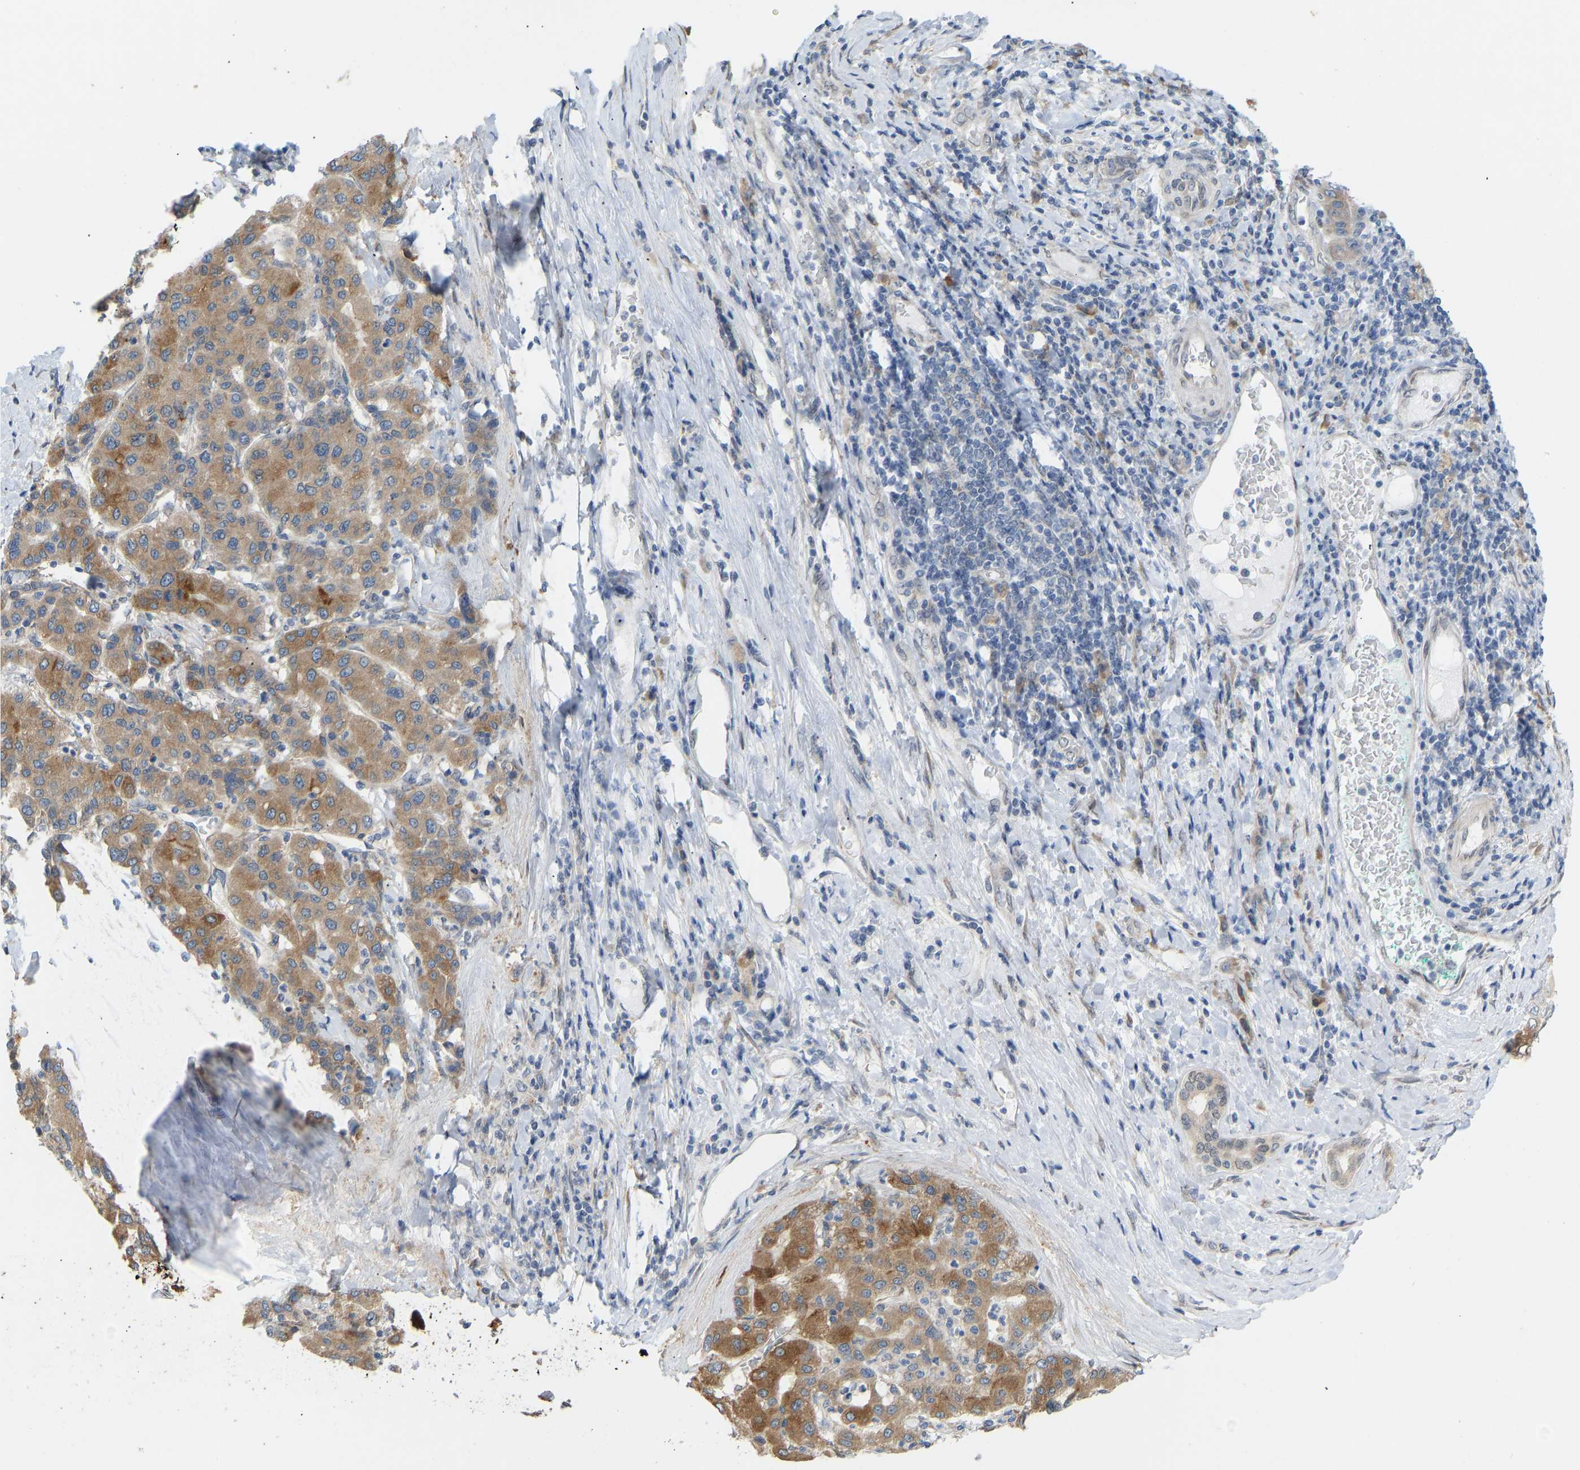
{"staining": {"intensity": "moderate", "quantity": ">75%", "location": "cytoplasmic/membranous"}, "tissue": "liver cancer", "cell_type": "Tumor cells", "image_type": "cancer", "snomed": [{"axis": "morphology", "description": "Carcinoma, Hepatocellular, NOS"}, {"axis": "topography", "description": "Liver"}], "caption": "Brown immunohistochemical staining in human hepatocellular carcinoma (liver) demonstrates moderate cytoplasmic/membranous staining in about >75% of tumor cells. (DAB IHC with brightfield microscopy, high magnification).", "gene": "BEND3", "patient": {"sex": "male", "age": 65}}